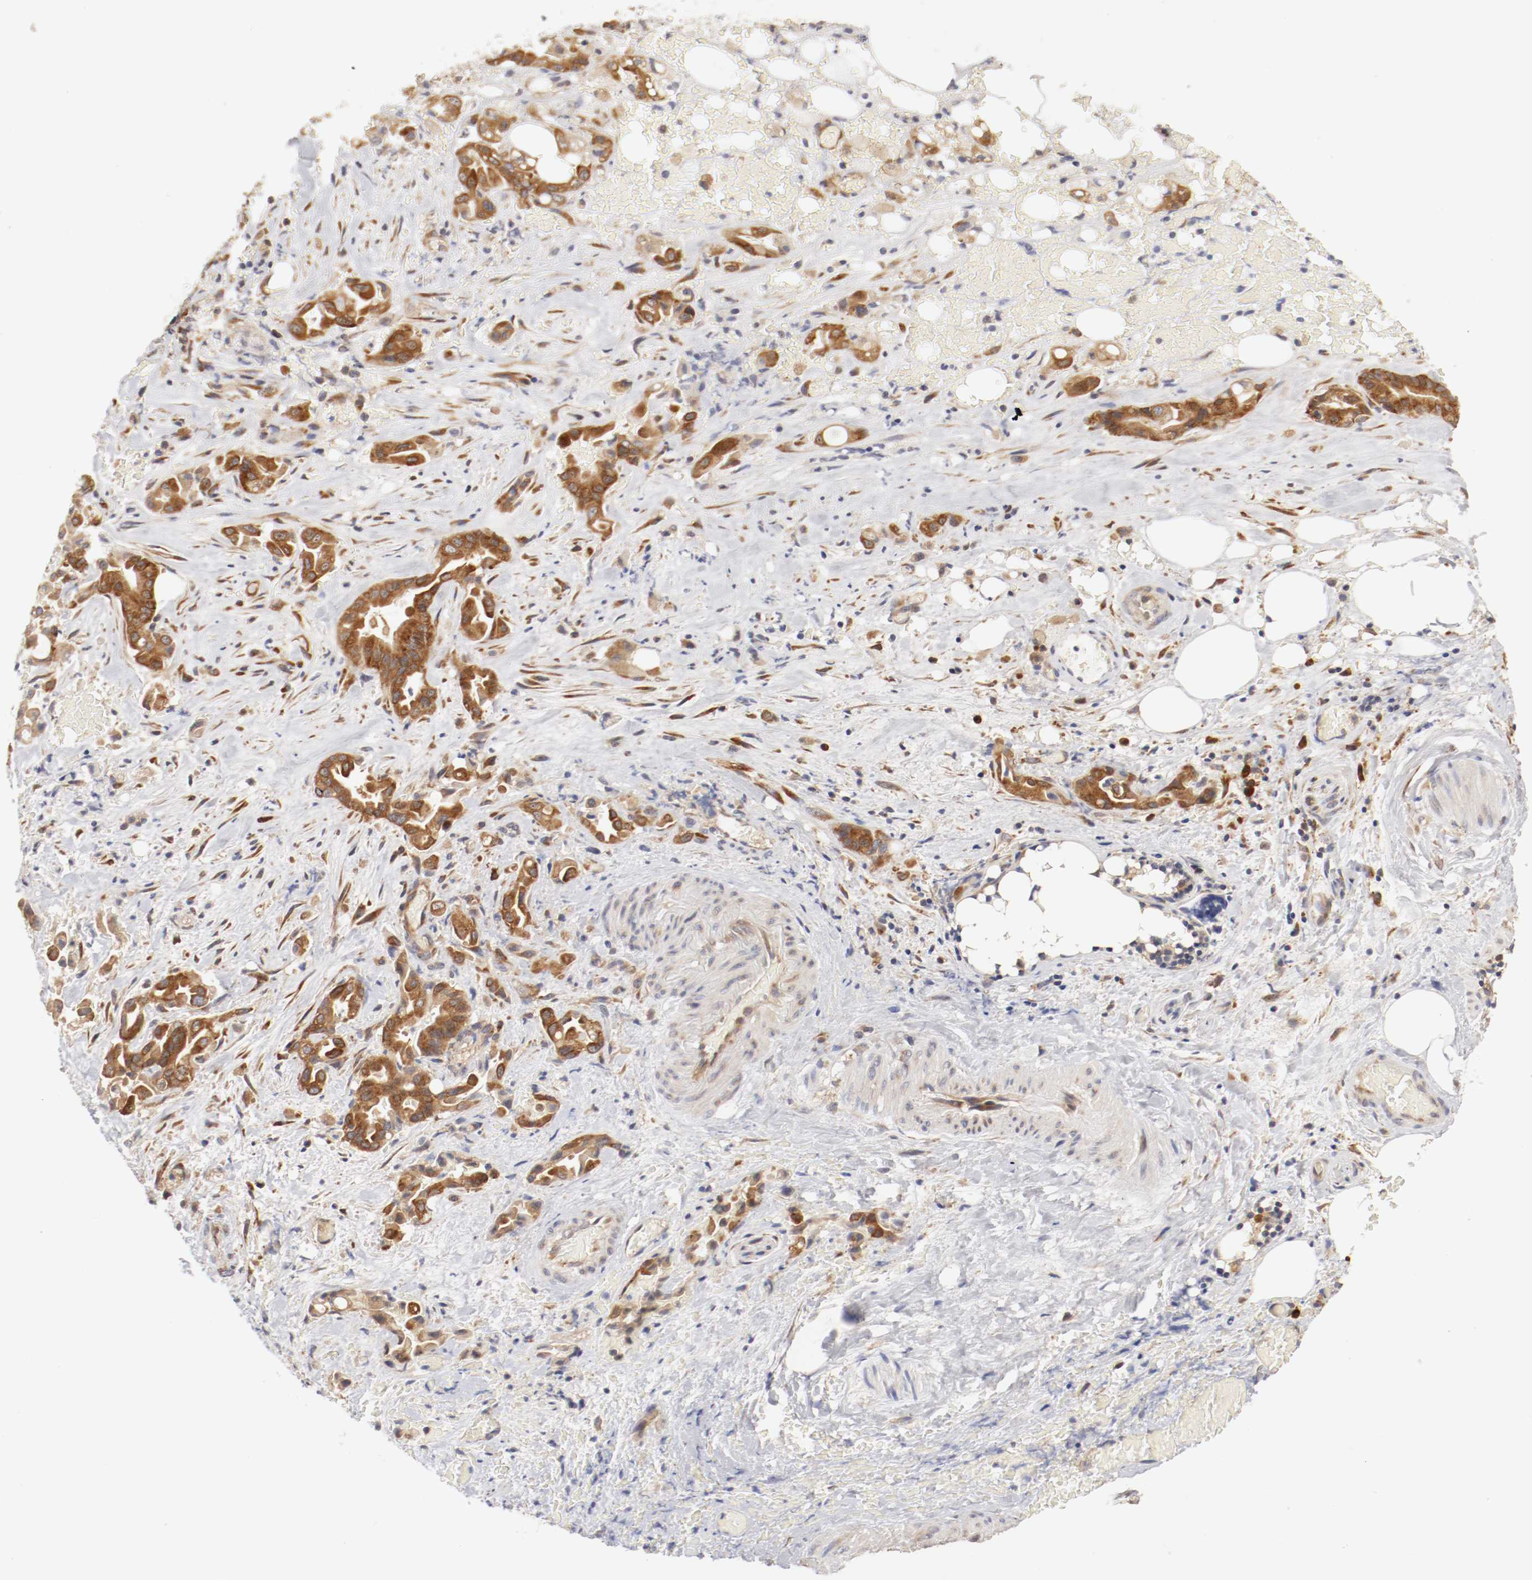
{"staining": {"intensity": "strong", "quantity": ">75%", "location": "cytoplasmic/membranous"}, "tissue": "liver cancer", "cell_type": "Tumor cells", "image_type": "cancer", "snomed": [{"axis": "morphology", "description": "Cholangiocarcinoma"}, {"axis": "topography", "description": "Liver"}], "caption": "Brown immunohistochemical staining in human liver cancer reveals strong cytoplasmic/membranous expression in about >75% of tumor cells.", "gene": "FKBP3", "patient": {"sex": "female", "age": 68}}